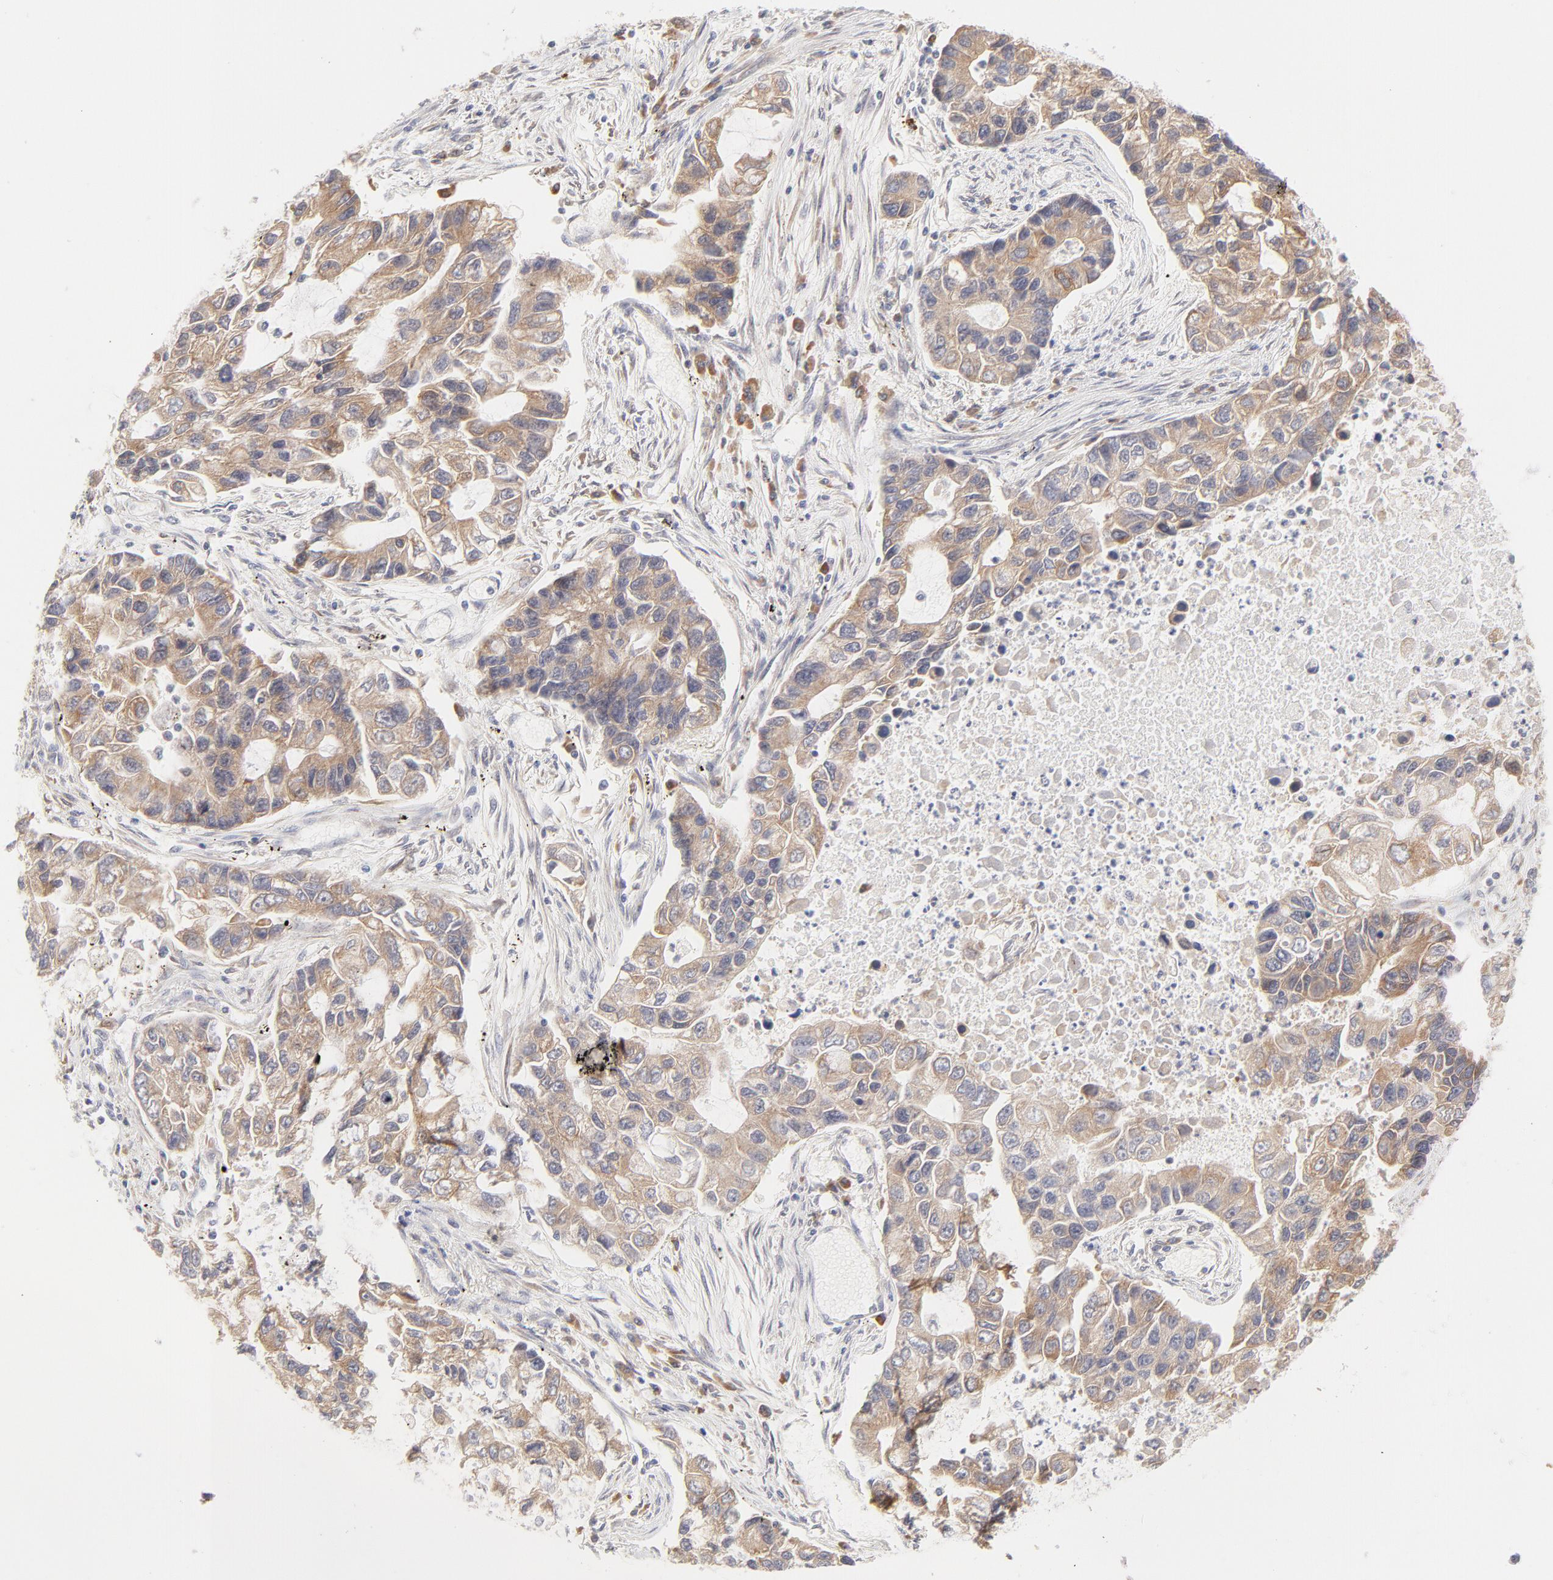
{"staining": {"intensity": "moderate", "quantity": ">75%", "location": "cytoplasmic/membranous"}, "tissue": "lung cancer", "cell_type": "Tumor cells", "image_type": "cancer", "snomed": [{"axis": "morphology", "description": "Adenocarcinoma, NOS"}, {"axis": "topography", "description": "Lung"}], "caption": "IHC histopathology image of neoplastic tissue: lung cancer stained using immunohistochemistry (IHC) reveals medium levels of moderate protein expression localized specifically in the cytoplasmic/membranous of tumor cells, appearing as a cytoplasmic/membranous brown color.", "gene": "RPS6KA1", "patient": {"sex": "female", "age": 51}}